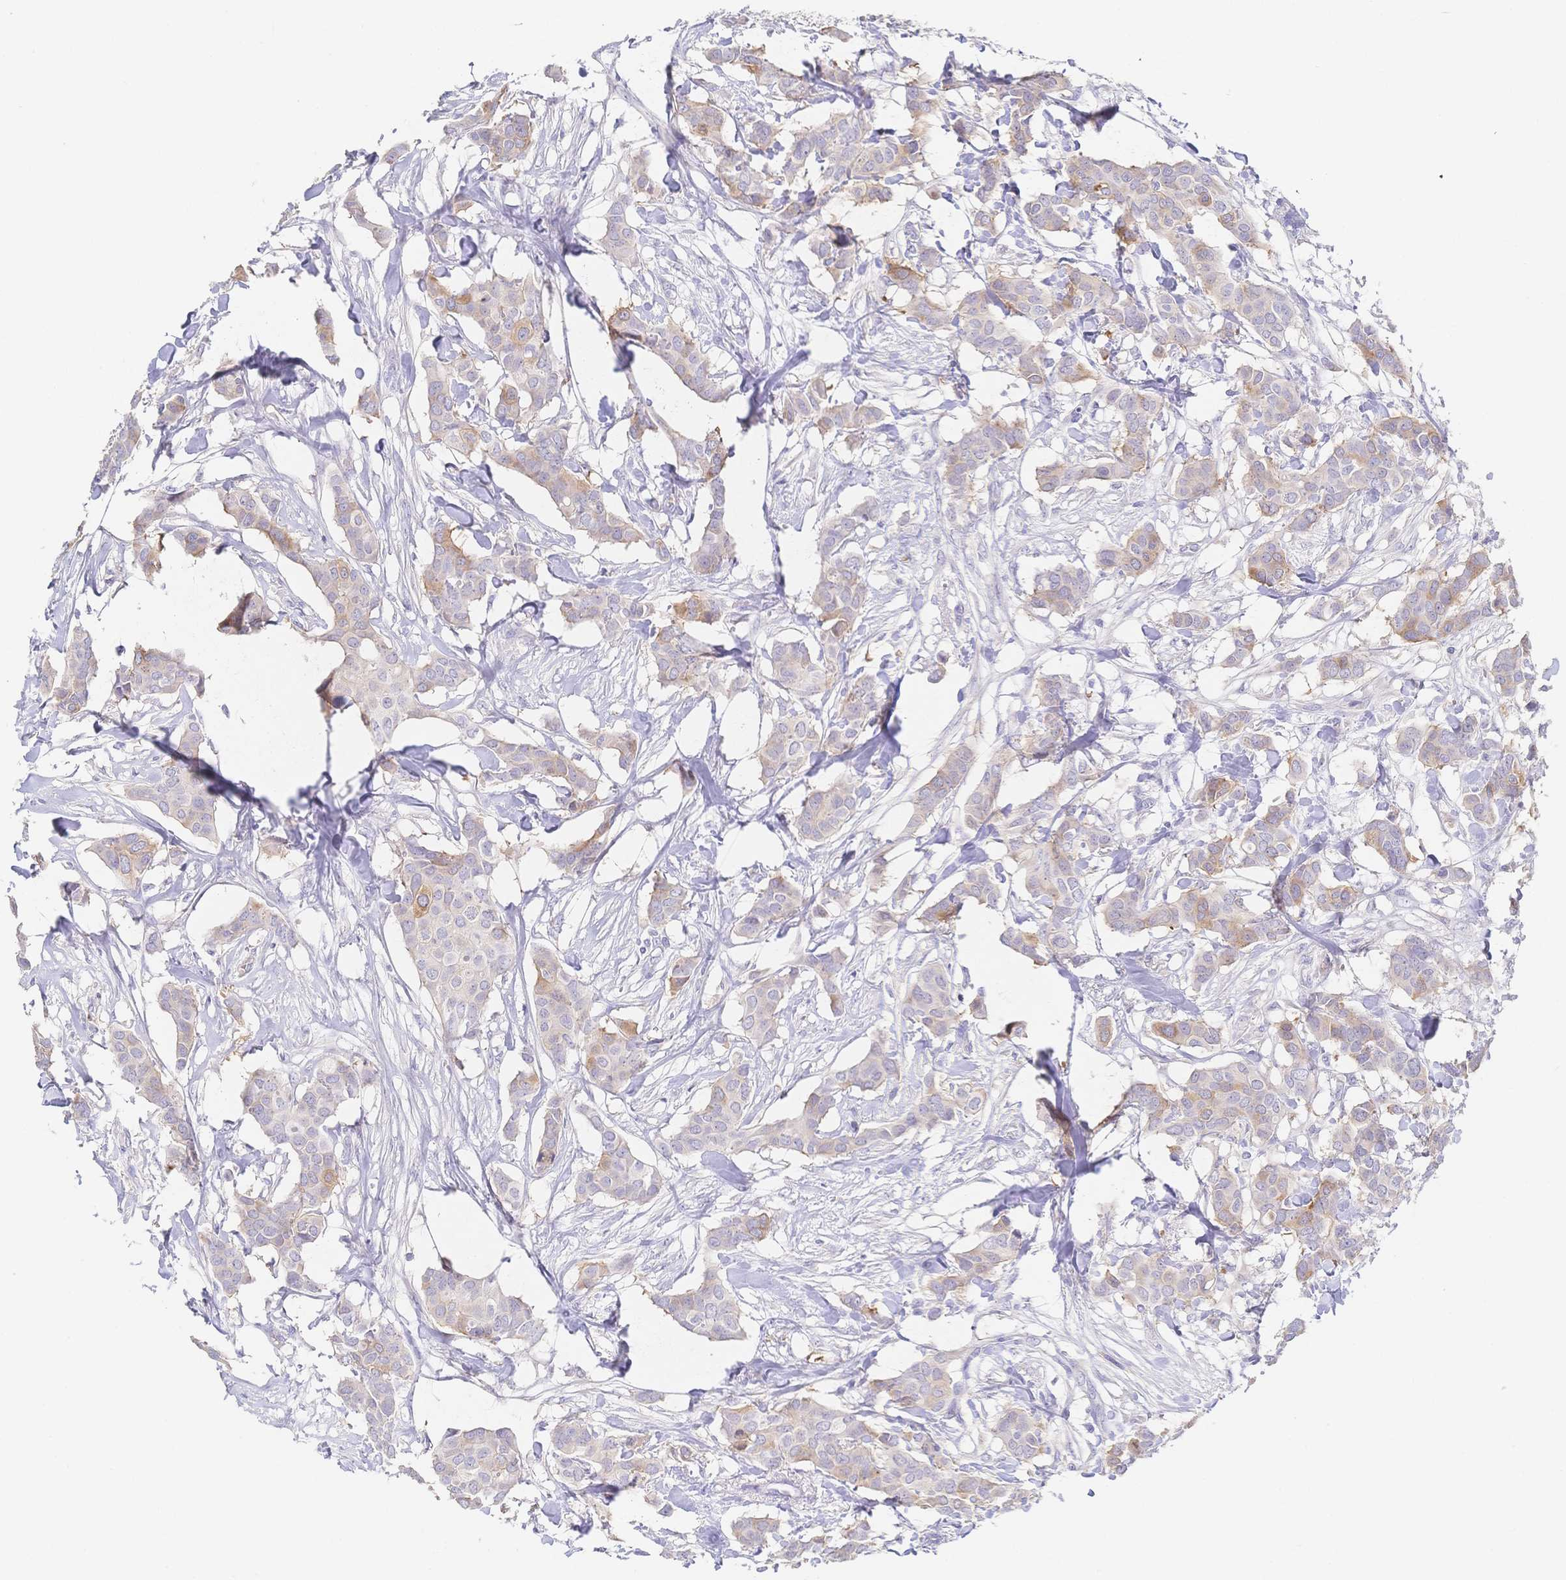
{"staining": {"intensity": "weak", "quantity": "25%-75%", "location": "cytoplasmic/membranous"}, "tissue": "breast cancer", "cell_type": "Tumor cells", "image_type": "cancer", "snomed": [{"axis": "morphology", "description": "Duct carcinoma"}, {"axis": "topography", "description": "Breast"}], "caption": "Breast cancer stained with a brown dye exhibits weak cytoplasmic/membranous positive staining in approximately 25%-75% of tumor cells.", "gene": "RRM1", "patient": {"sex": "female", "age": 62}}